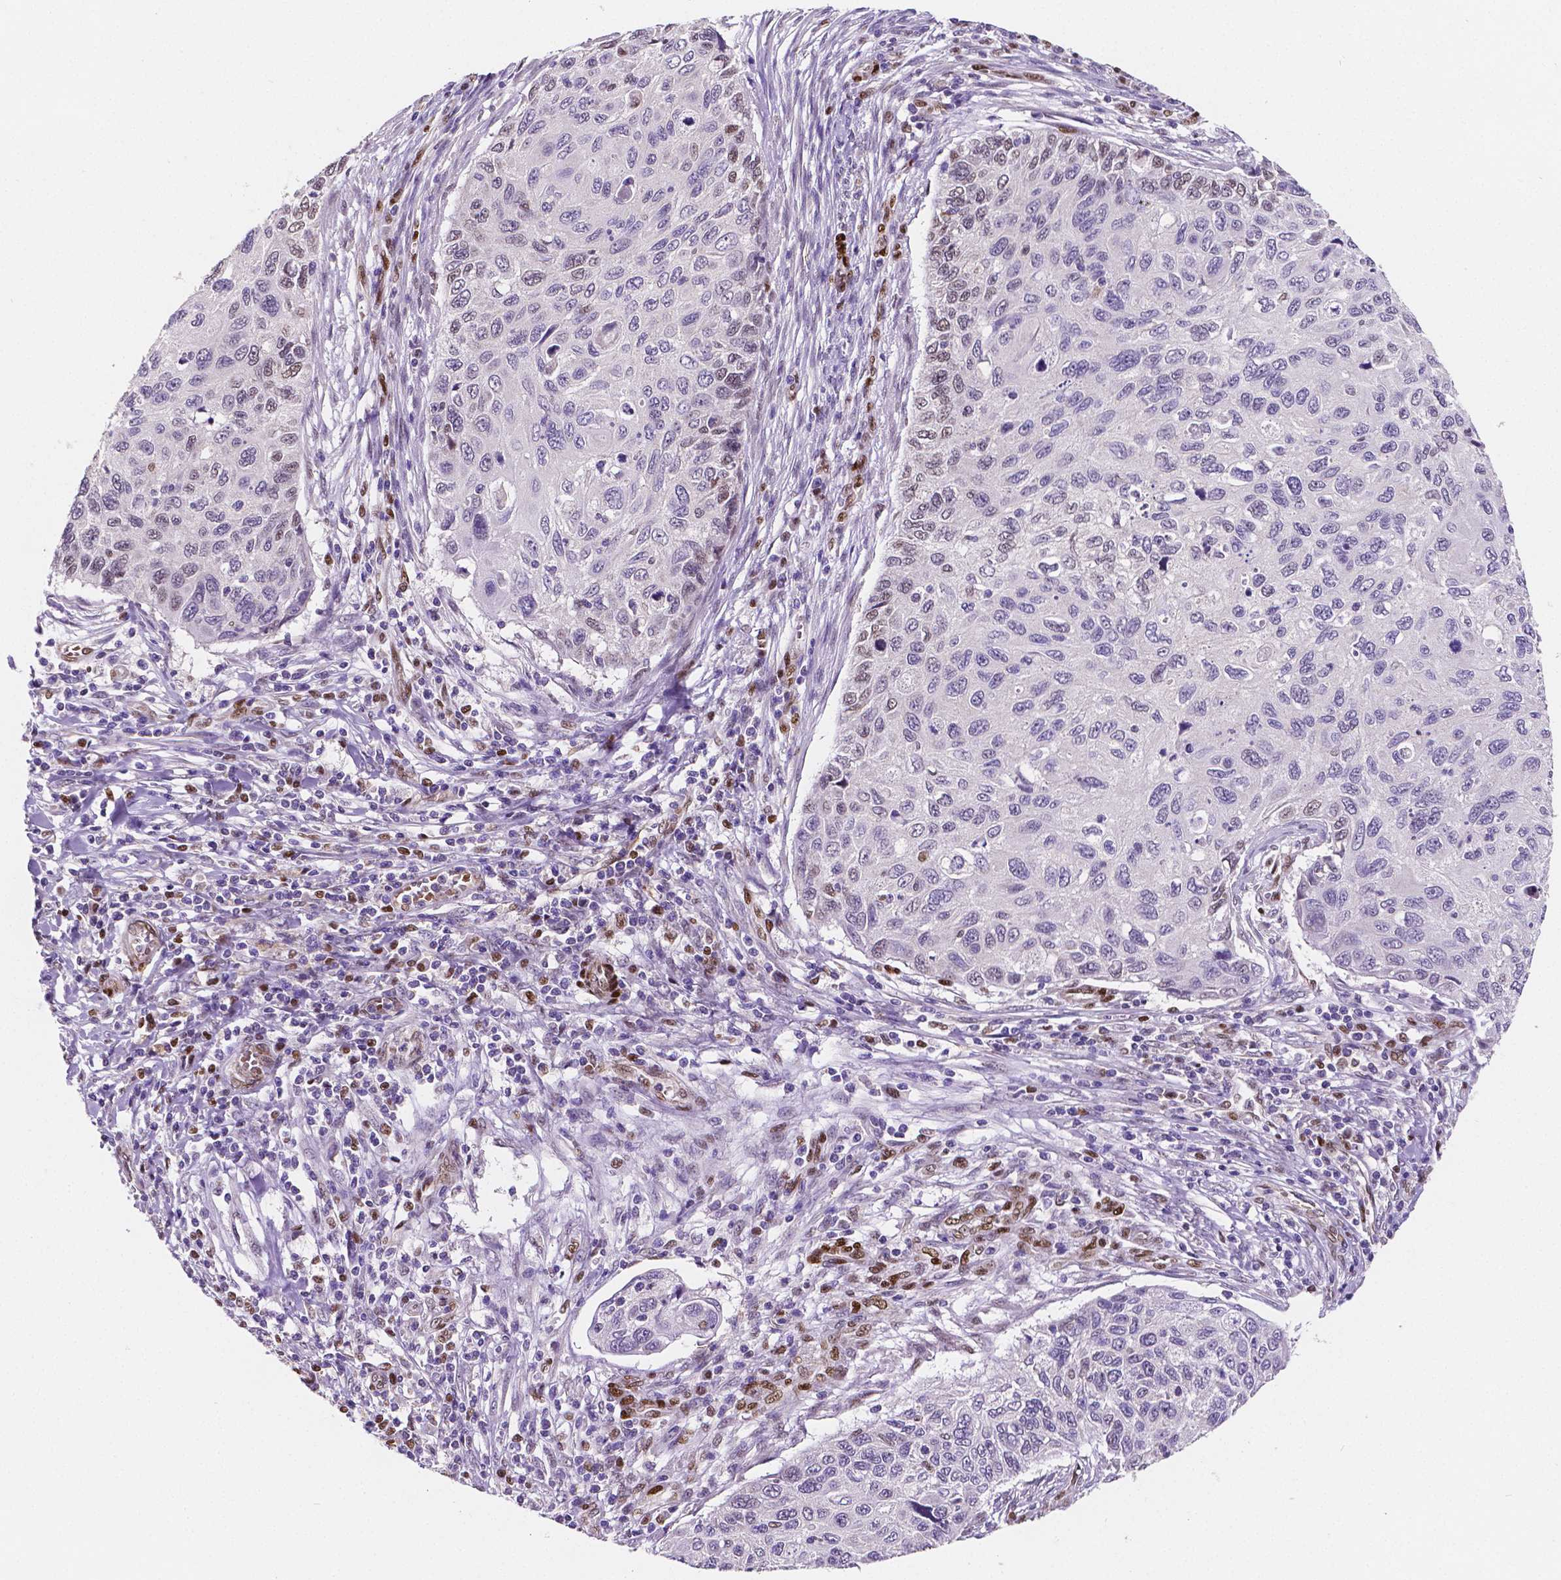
{"staining": {"intensity": "negative", "quantity": "none", "location": "none"}, "tissue": "cervical cancer", "cell_type": "Tumor cells", "image_type": "cancer", "snomed": [{"axis": "morphology", "description": "Squamous cell carcinoma, NOS"}, {"axis": "topography", "description": "Cervix"}], "caption": "Immunohistochemical staining of cervical squamous cell carcinoma reveals no significant positivity in tumor cells.", "gene": "MEF2C", "patient": {"sex": "female", "age": 70}}